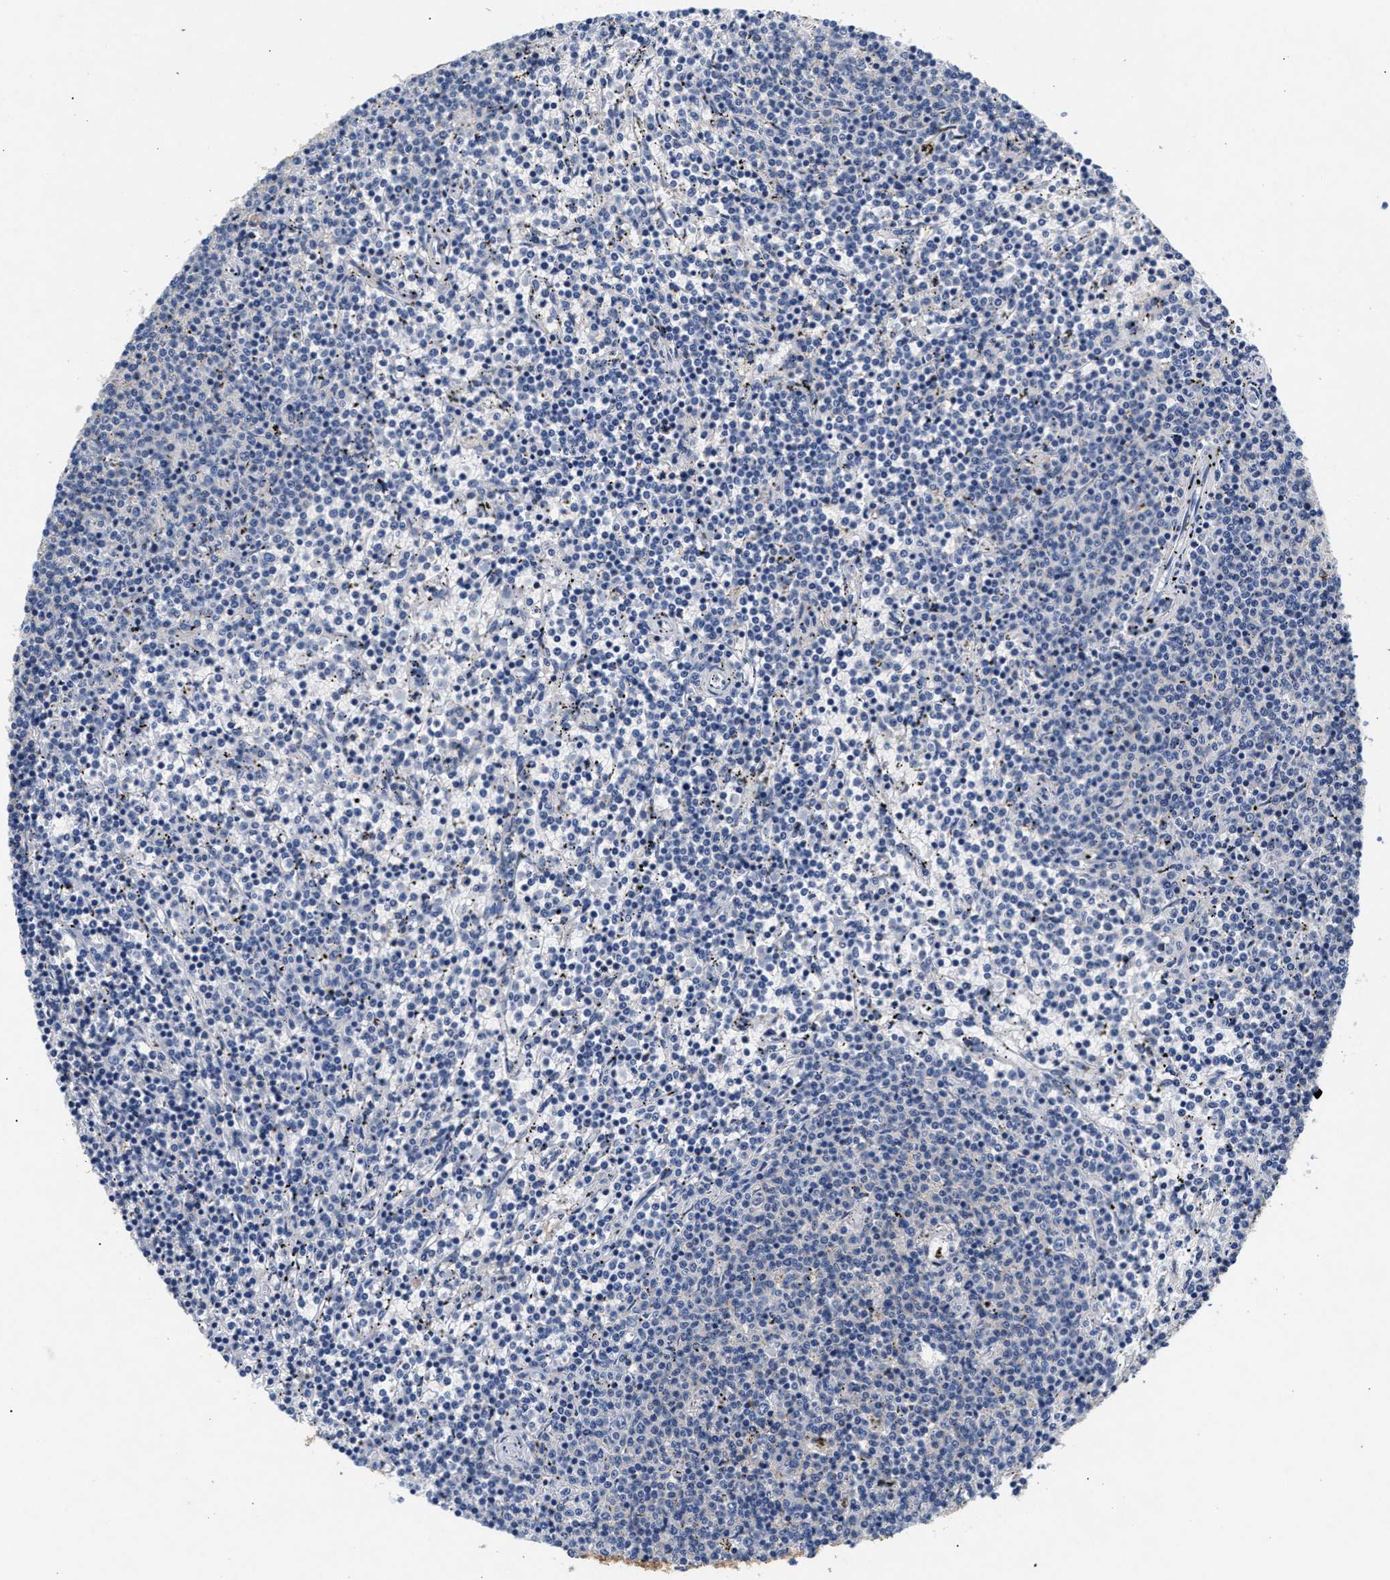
{"staining": {"intensity": "negative", "quantity": "none", "location": "none"}, "tissue": "lymphoma", "cell_type": "Tumor cells", "image_type": "cancer", "snomed": [{"axis": "morphology", "description": "Malignant lymphoma, non-Hodgkin's type, Low grade"}, {"axis": "topography", "description": "Spleen"}], "caption": "Immunohistochemistry of human lymphoma demonstrates no expression in tumor cells. (Immunohistochemistry (ihc), brightfield microscopy, high magnification).", "gene": "GNAI3", "patient": {"sex": "female", "age": 50}}